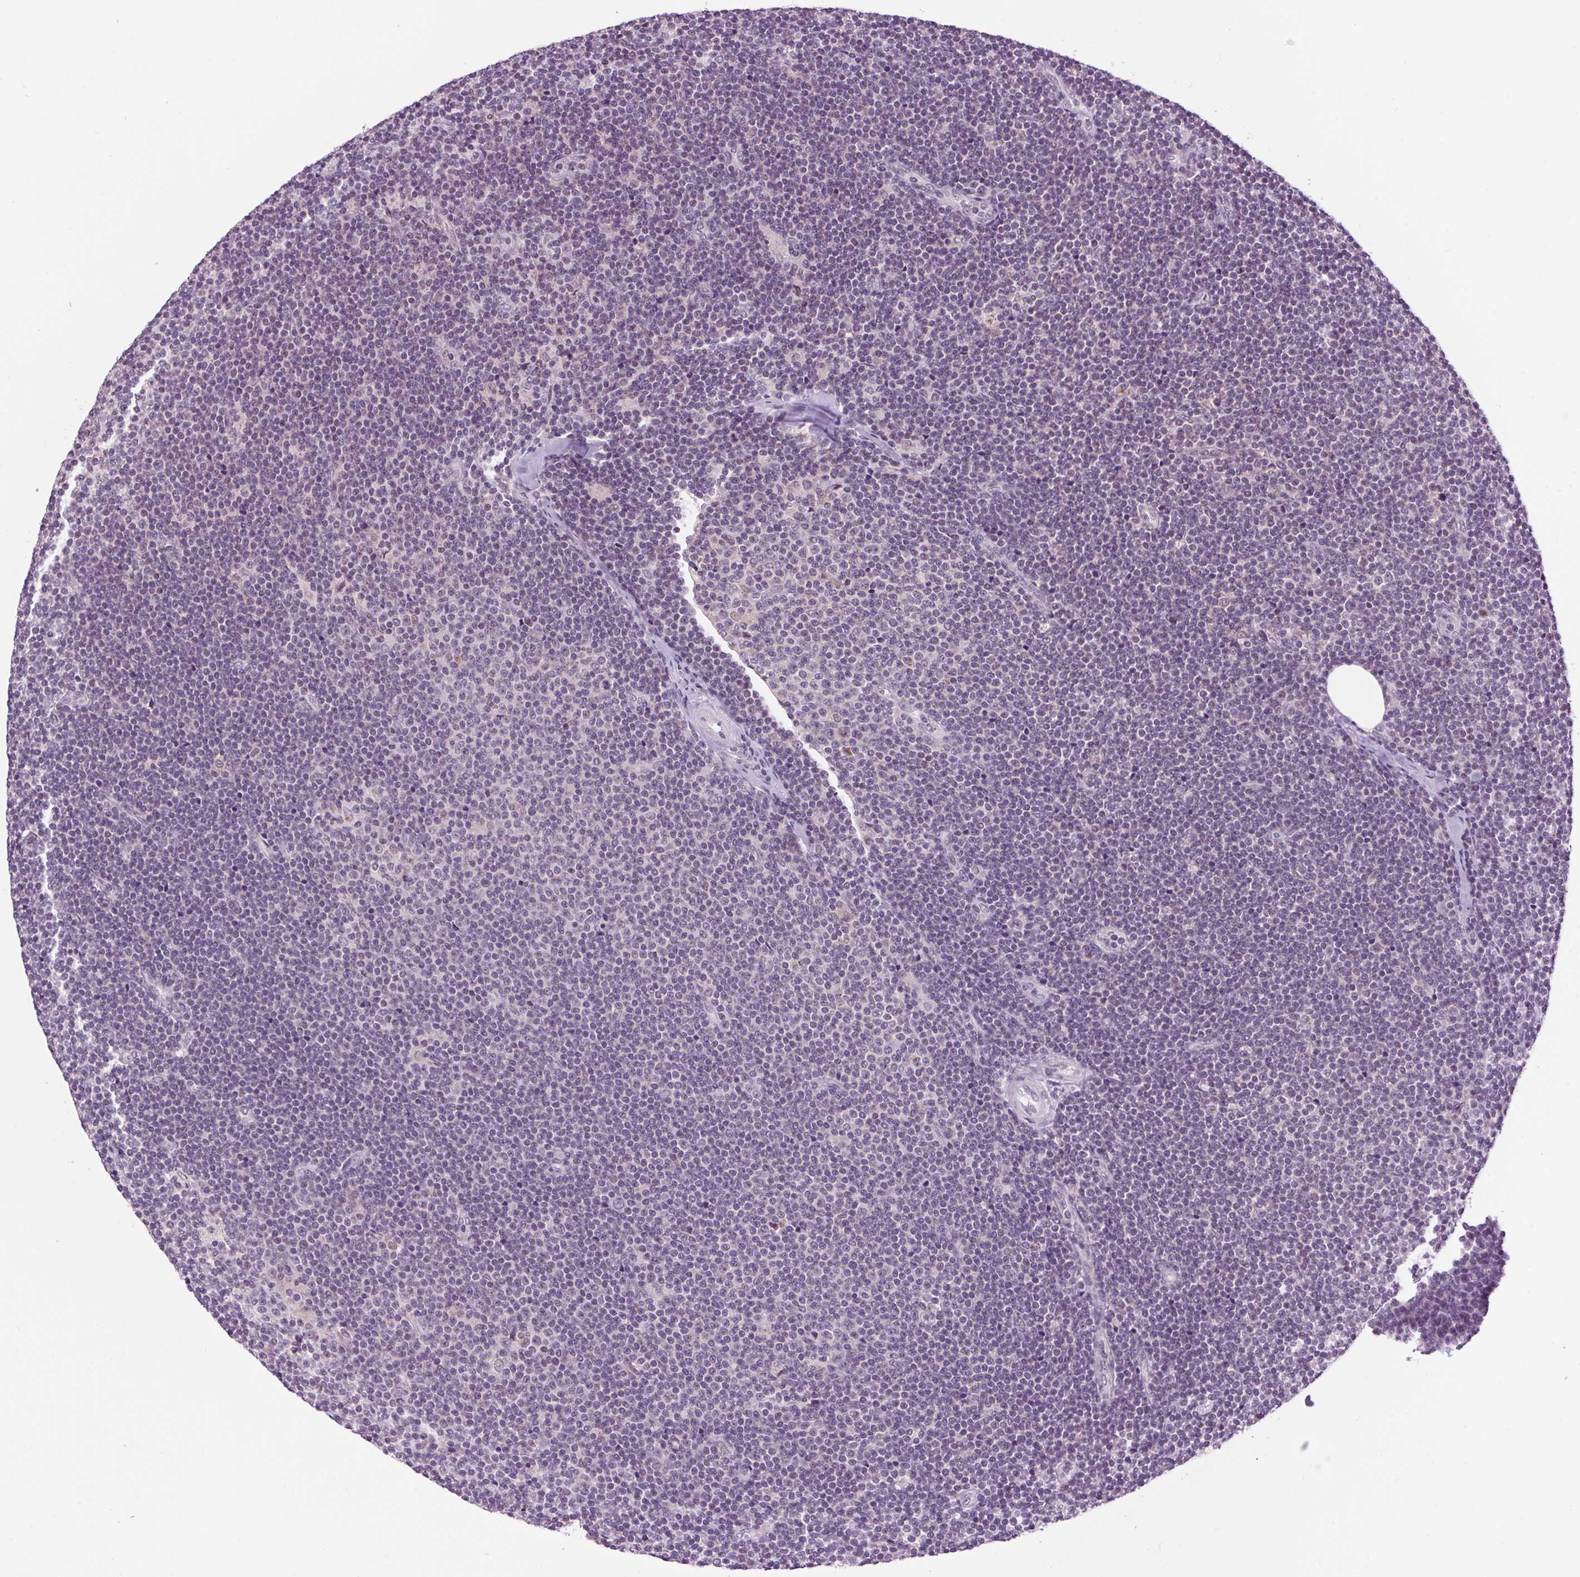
{"staining": {"intensity": "negative", "quantity": "none", "location": "none"}, "tissue": "lymphoma", "cell_type": "Tumor cells", "image_type": "cancer", "snomed": [{"axis": "morphology", "description": "Malignant lymphoma, non-Hodgkin's type, Low grade"}, {"axis": "topography", "description": "Lymph node"}], "caption": "Tumor cells show no significant protein positivity in low-grade malignant lymphoma, non-Hodgkin's type. (DAB immunohistochemistry, high magnification).", "gene": "SMIM13", "patient": {"sex": "male", "age": 48}}